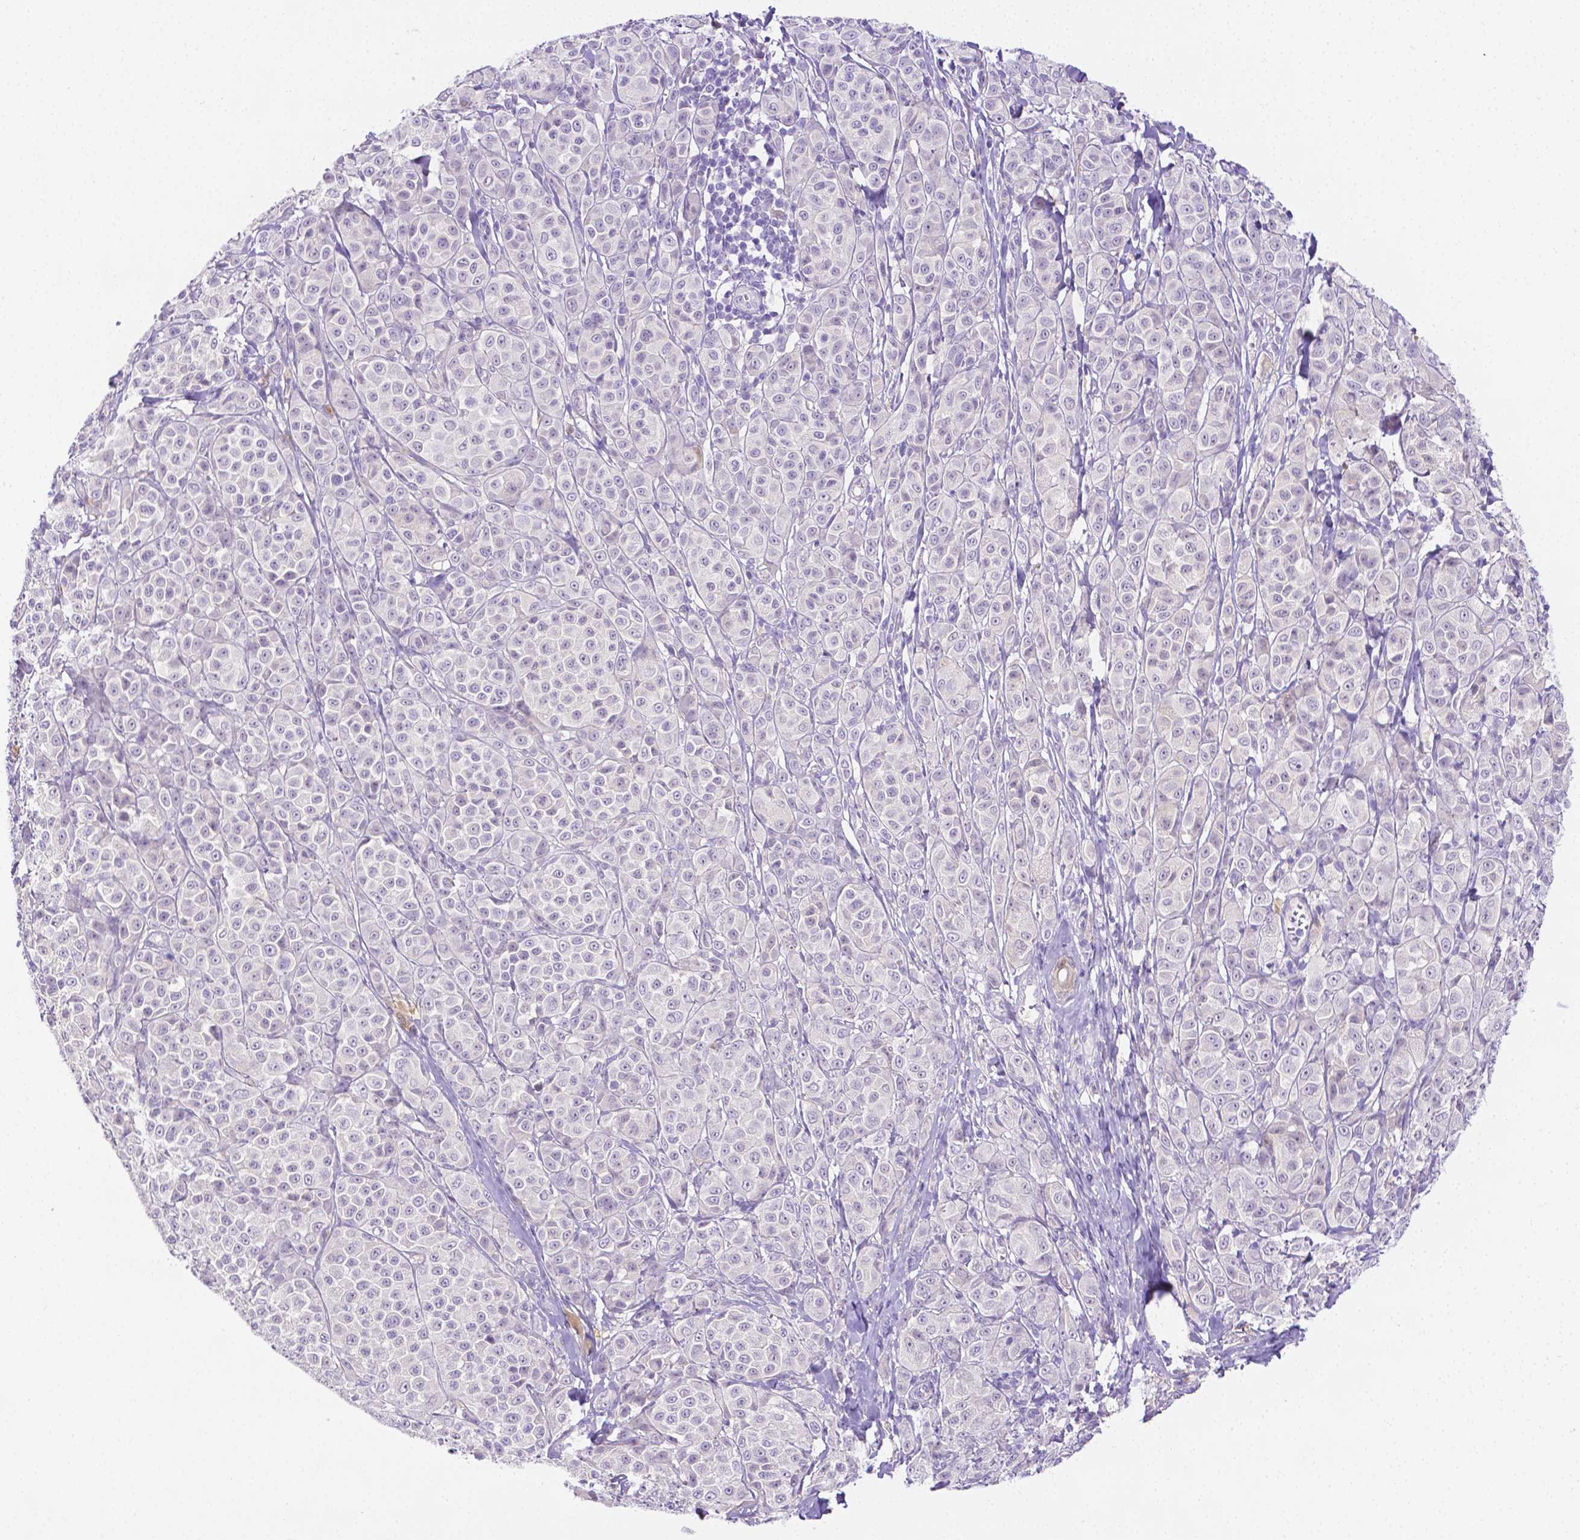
{"staining": {"intensity": "negative", "quantity": "none", "location": "none"}, "tissue": "melanoma", "cell_type": "Tumor cells", "image_type": "cancer", "snomed": [{"axis": "morphology", "description": "Malignant melanoma, NOS"}, {"axis": "topography", "description": "Skin"}], "caption": "The histopathology image demonstrates no significant positivity in tumor cells of melanoma. (Stains: DAB (3,3'-diaminobenzidine) immunohistochemistry (IHC) with hematoxylin counter stain, Microscopy: brightfield microscopy at high magnification).", "gene": "NXPH2", "patient": {"sex": "male", "age": 89}}